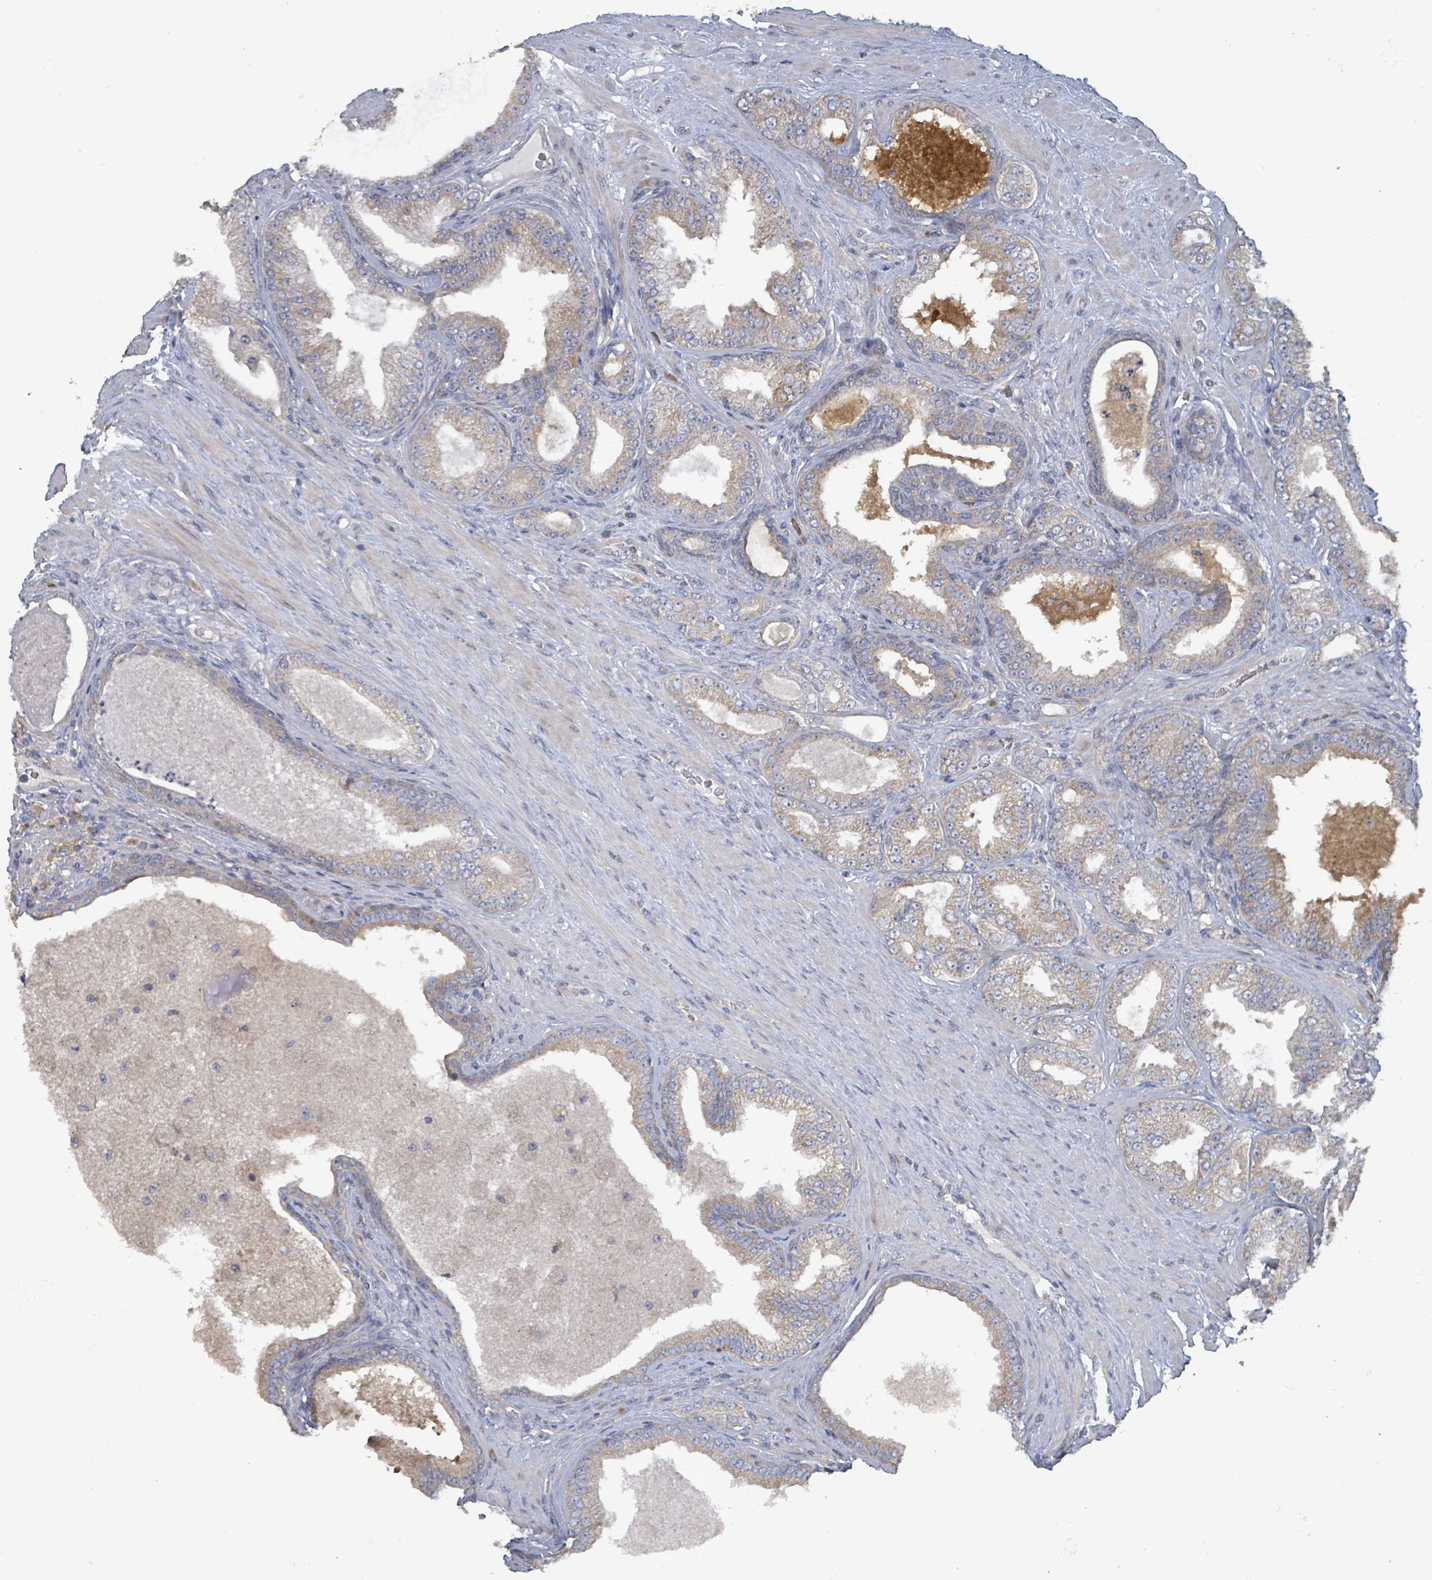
{"staining": {"intensity": "moderate", "quantity": "25%-75%", "location": "cytoplasmic/membranous"}, "tissue": "prostate cancer", "cell_type": "Tumor cells", "image_type": "cancer", "snomed": [{"axis": "morphology", "description": "Adenocarcinoma, Low grade"}, {"axis": "topography", "description": "Prostate"}], "caption": "Moderate cytoplasmic/membranous protein positivity is appreciated in approximately 25%-75% of tumor cells in prostate cancer. Nuclei are stained in blue.", "gene": "RPL32", "patient": {"sex": "male", "age": 63}}